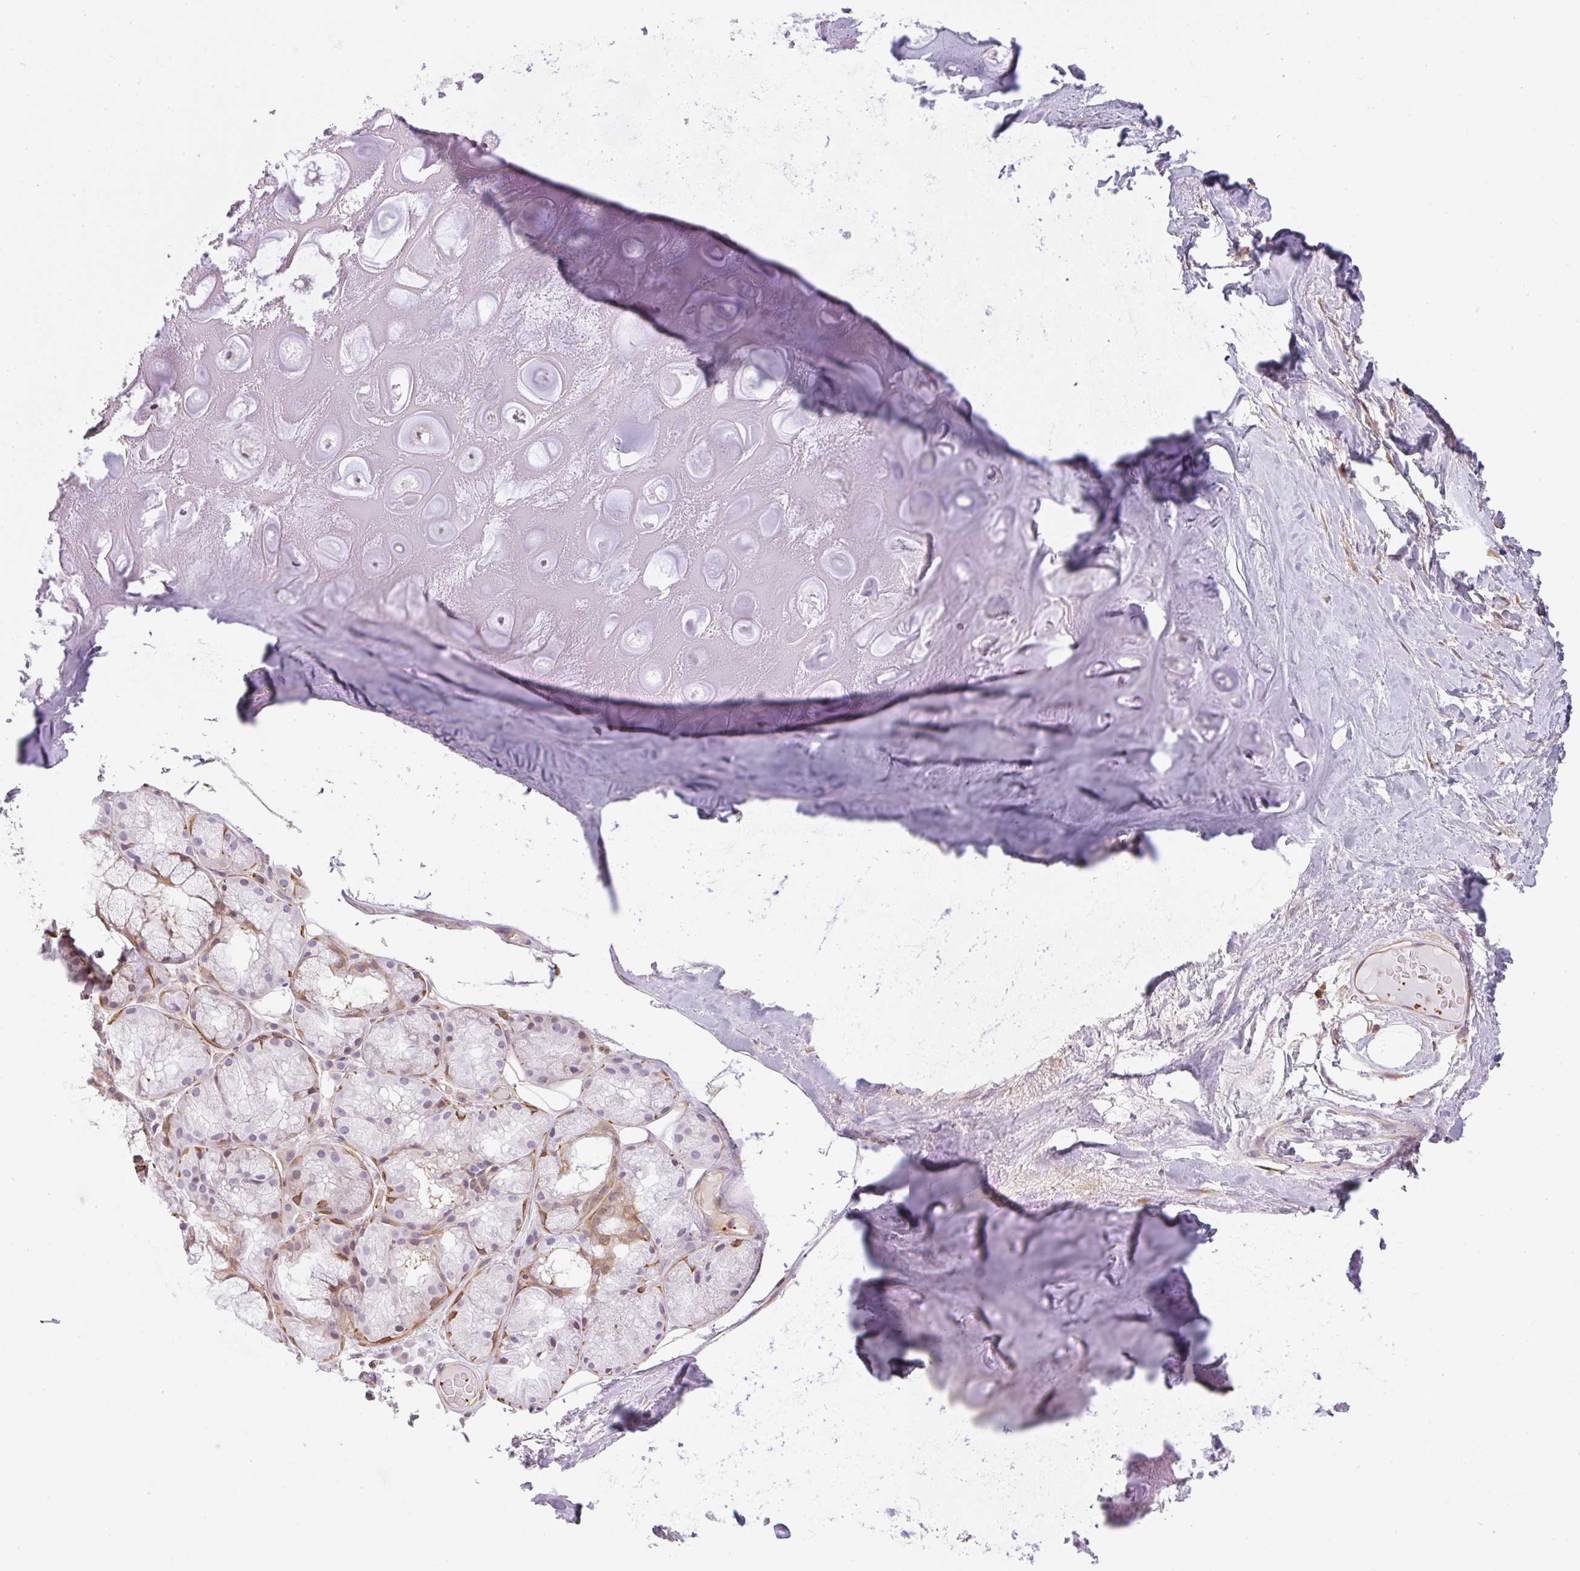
{"staining": {"intensity": "negative", "quantity": "none", "location": "none"}, "tissue": "adipose tissue", "cell_type": "Adipocytes", "image_type": "normal", "snomed": [{"axis": "morphology", "description": "Normal tissue, NOS"}, {"axis": "topography", "description": "Lymph node"}, {"axis": "topography", "description": "Cartilage tissue"}, {"axis": "topography", "description": "Nasopharynx"}], "caption": "Unremarkable adipose tissue was stained to show a protein in brown. There is no significant staining in adipocytes. Brightfield microscopy of immunohistochemistry stained with DAB (3,3'-diaminobenzidine) (brown) and hematoxylin (blue), captured at high magnification.", "gene": "SULF1", "patient": {"sex": "male", "age": 63}}